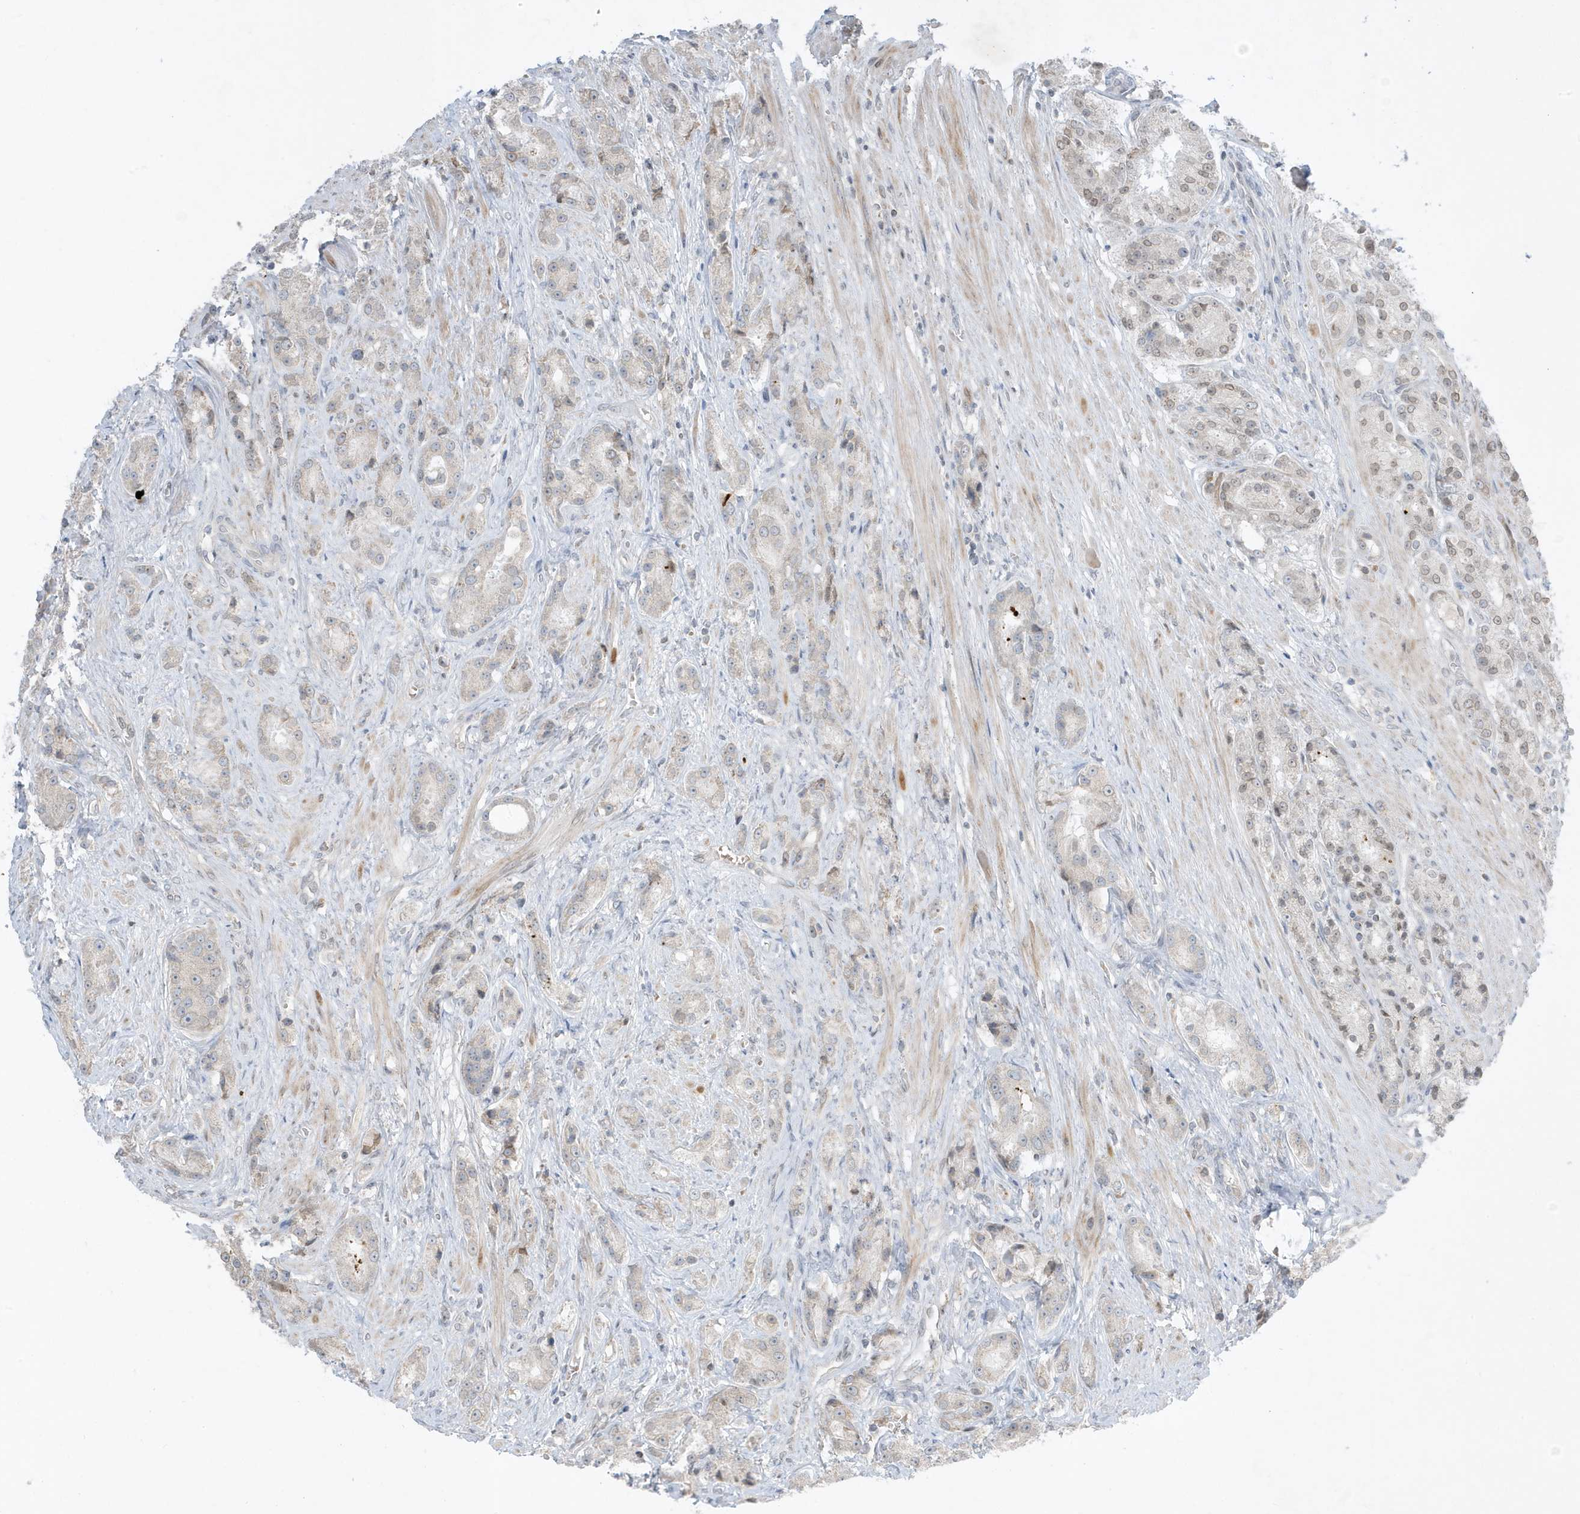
{"staining": {"intensity": "weak", "quantity": "<25%", "location": "nuclear"}, "tissue": "prostate cancer", "cell_type": "Tumor cells", "image_type": "cancer", "snomed": [{"axis": "morphology", "description": "Adenocarcinoma, High grade"}, {"axis": "topography", "description": "Prostate"}], "caption": "A high-resolution micrograph shows IHC staining of prostate cancer (high-grade adenocarcinoma), which exhibits no significant staining in tumor cells.", "gene": "FNDC1", "patient": {"sex": "male", "age": 60}}